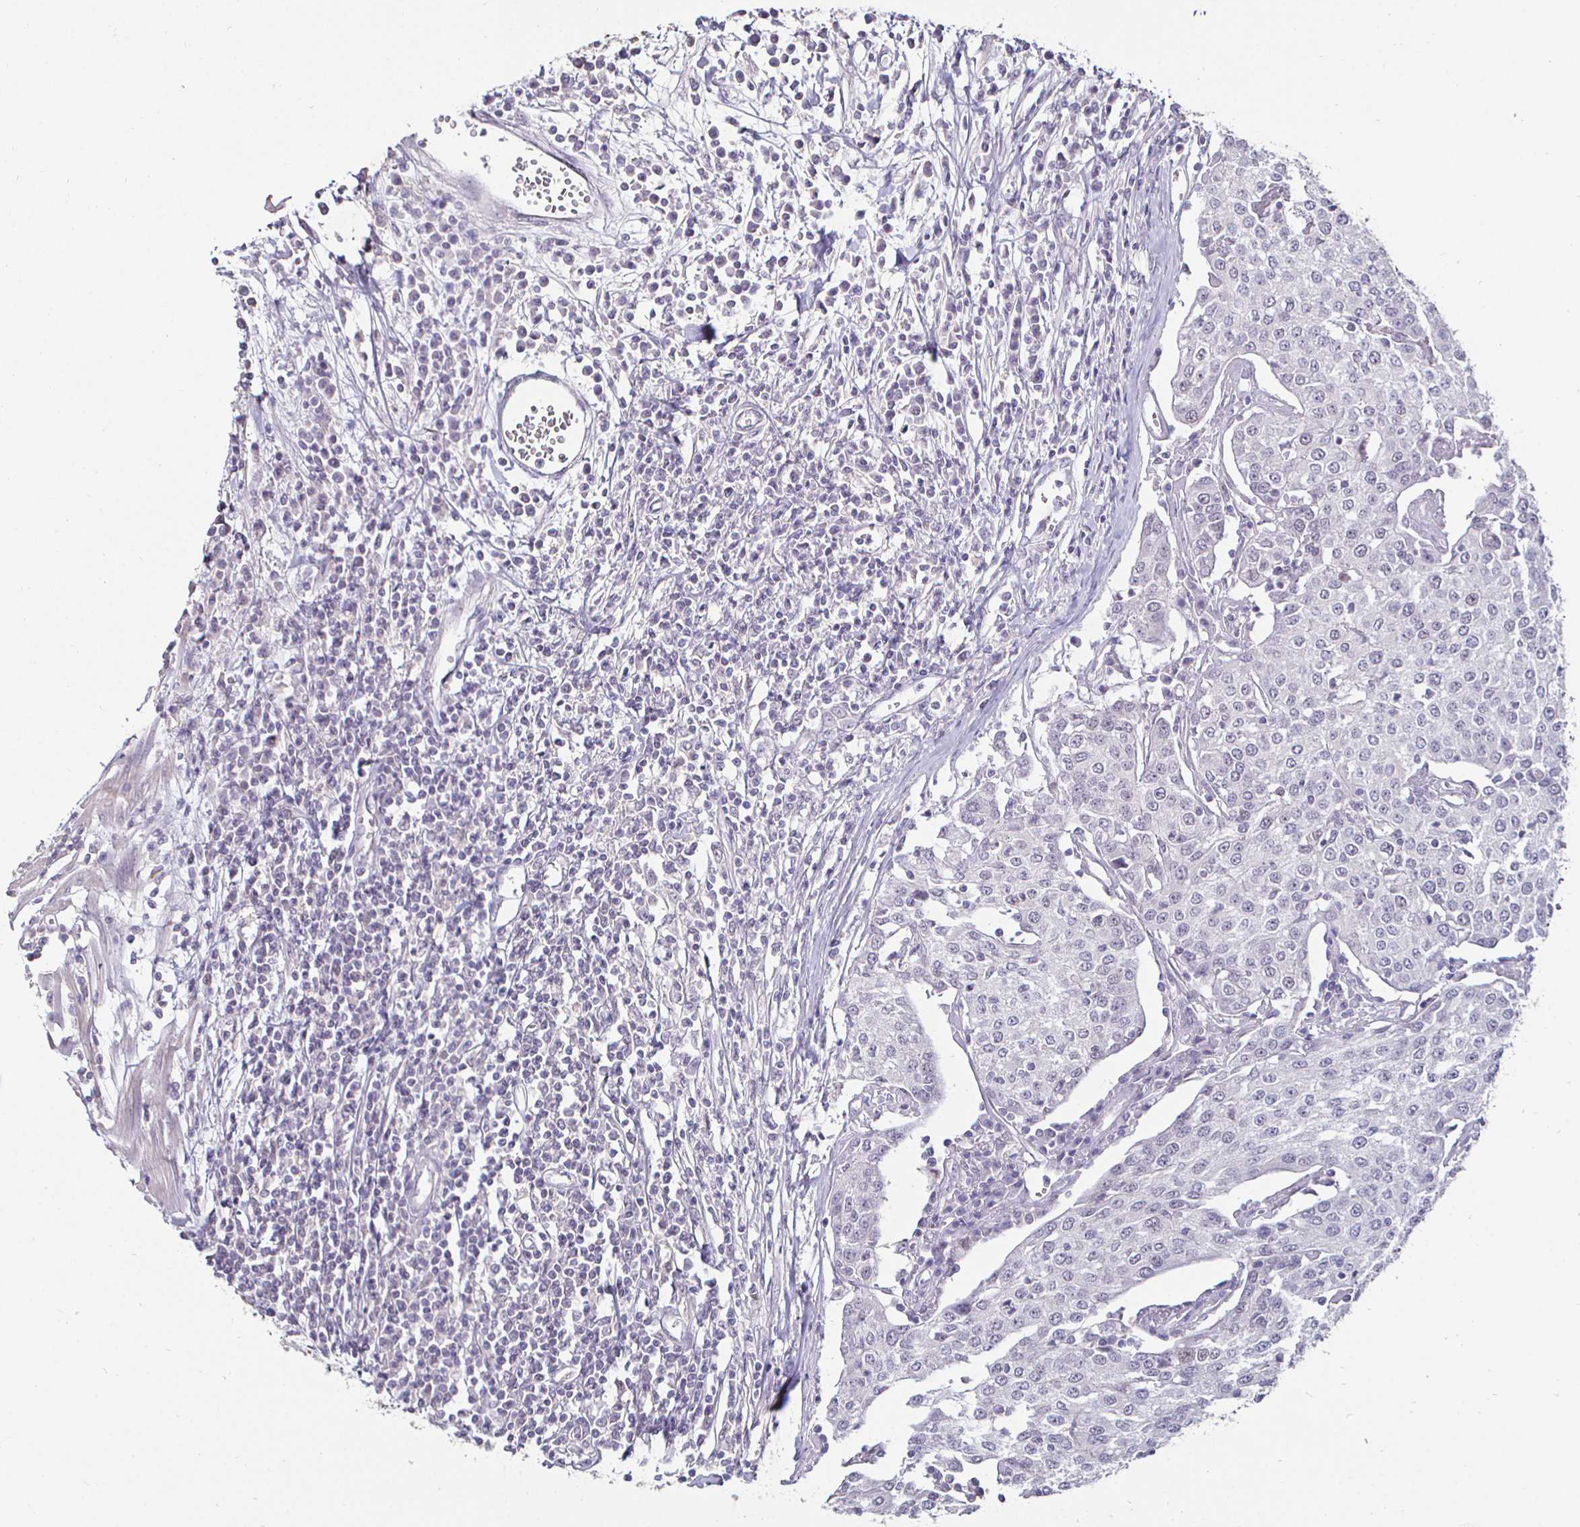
{"staining": {"intensity": "negative", "quantity": "none", "location": "none"}, "tissue": "urothelial cancer", "cell_type": "Tumor cells", "image_type": "cancer", "snomed": [{"axis": "morphology", "description": "Urothelial carcinoma, High grade"}, {"axis": "topography", "description": "Urinary bladder"}], "caption": "The IHC histopathology image has no significant expression in tumor cells of urothelial carcinoma (high-grade) tissue.", "gene": "MLH1", "patient": {"sex": "female", "age": 85}}